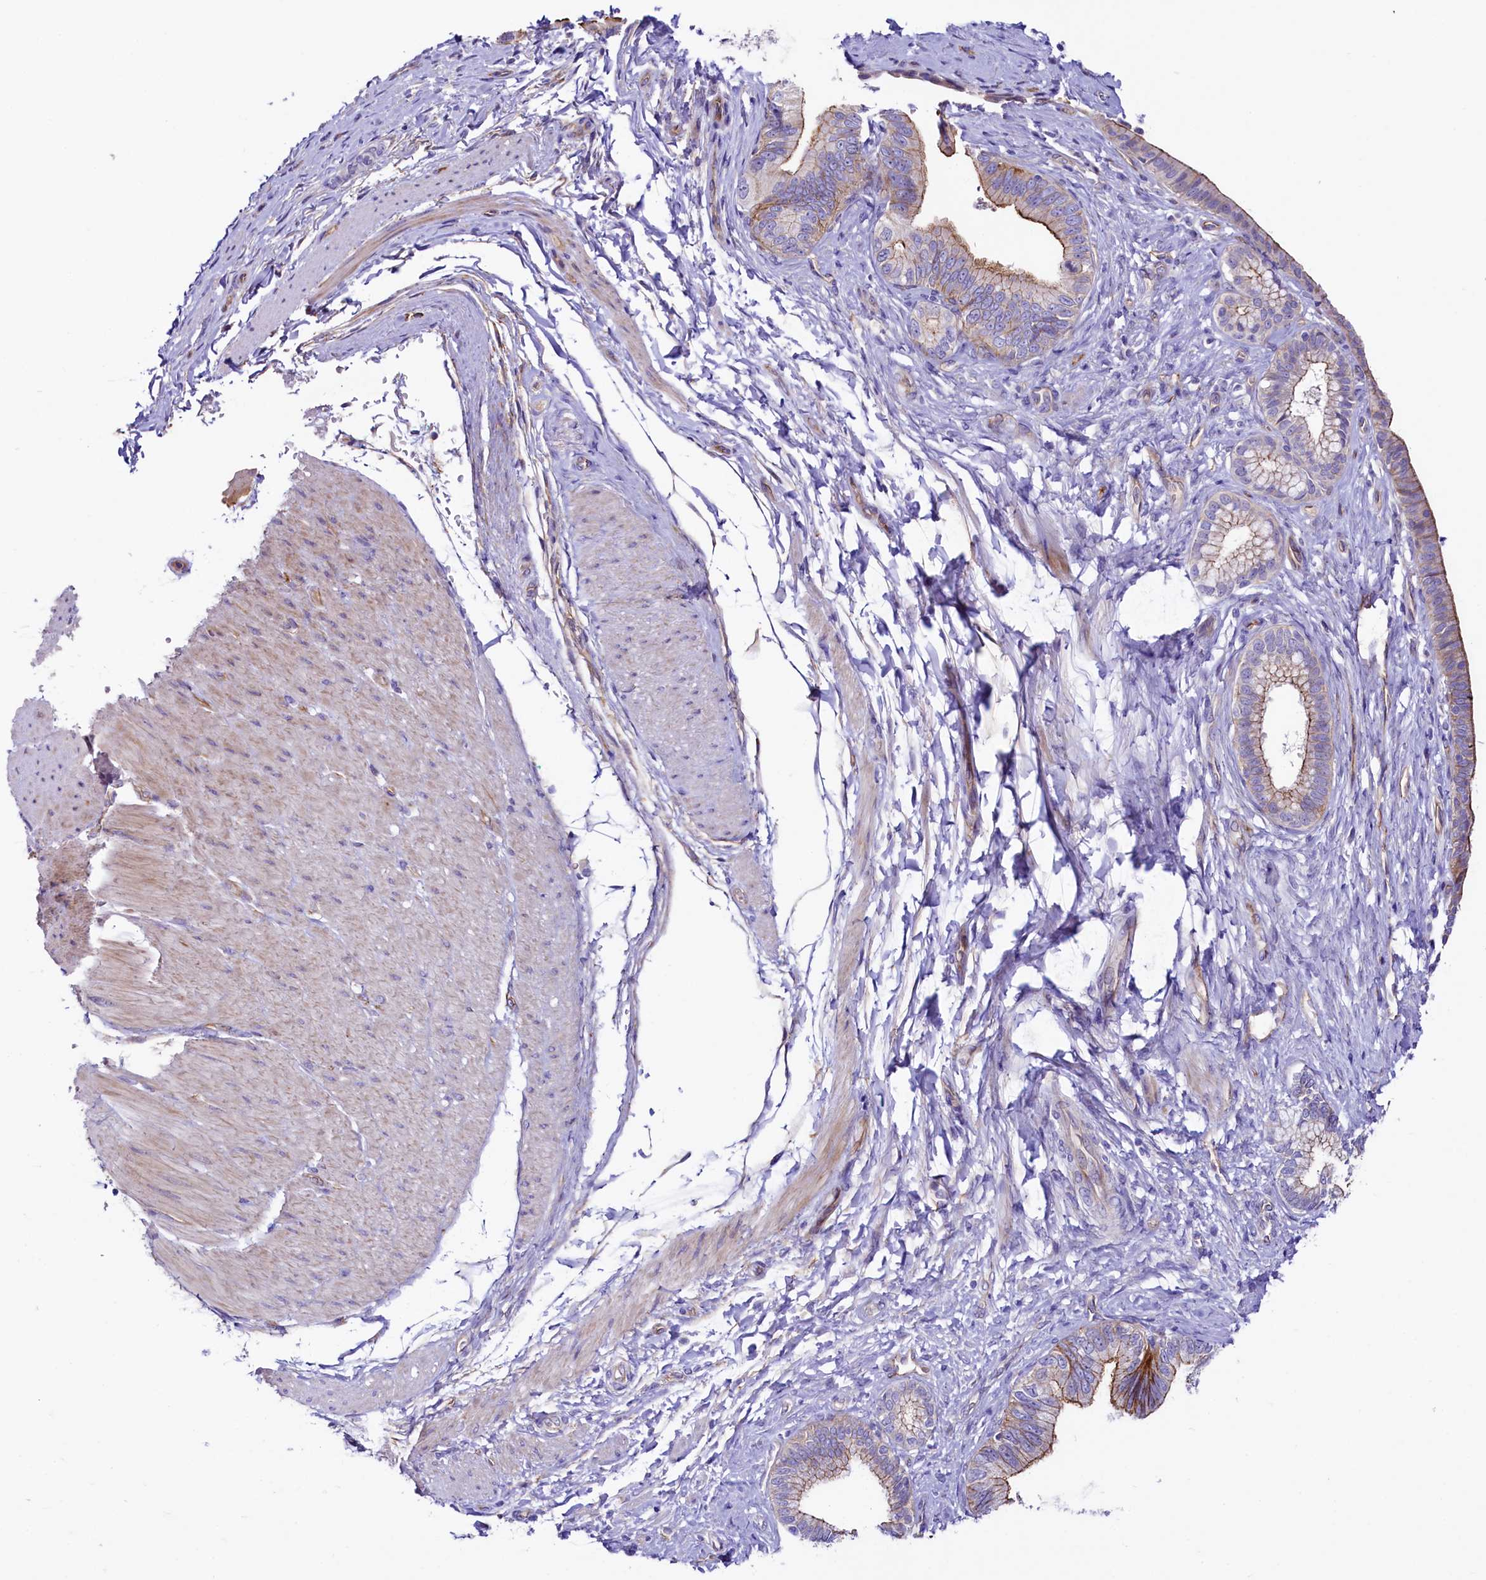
{"staining": {"intensity": "moderate", "quantity": "<25%", "location": "cytoplasmic/membranous"}, "tissue": "pancreatic cancer", "cell_type": "Tumor cells", "image_type": "cancer", "snomed": [{"axis": "morphology", "description": "Adenocarcinoma, NOS"}, {"axis": "topography", "description": "Pancreas"}], "caption": "High-power microscopy captured an immunohistochemistry histopathology image of pancreatic adenocarcinoma, revealing moderate cytoplasmic/membranous expression in approximately <25% of tumor cells.", "gene": "SLF1", "patient": {"sex": "female", "age": 55}}